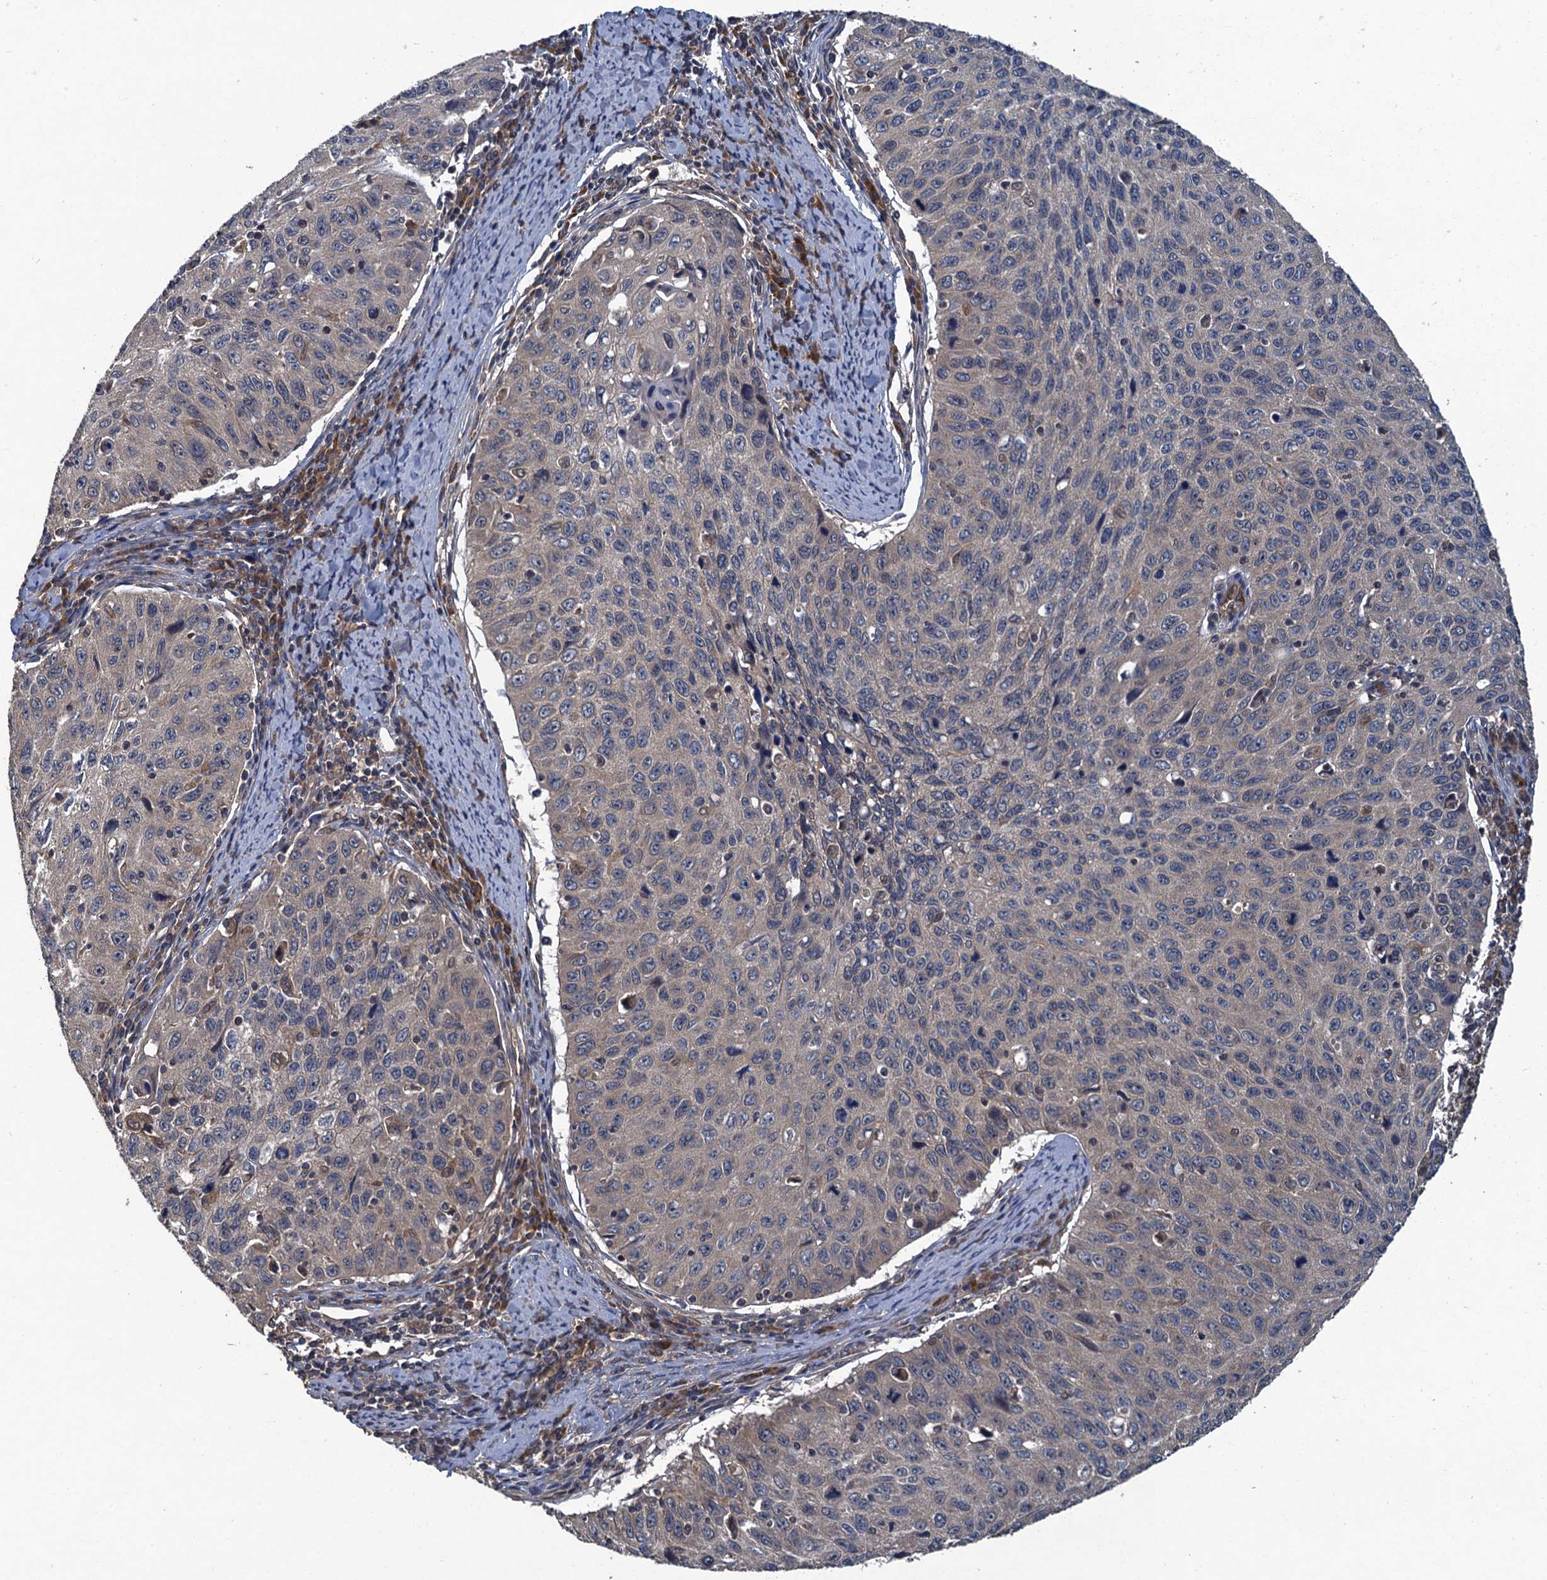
{"staining": {"intensity": "negative", "quantity": "none", "location": "none"}, "tissue": "cervical cancer", "cell_type": "Tumor cells", "image_type": "cancer", "snomed": [{"axis": "morphology", "description": "Squamous cell carcinoma, NOS"}, {"axis": "topography", "description": "Cervix"}], "caption": "This is an immunohistochemistry (IHC) histopathology image of cervical squamous cell carcinoma. There is no positivity in tumor cells.", "gene": "CNTN5", "patient": {"sex": "female", "age": 53}}